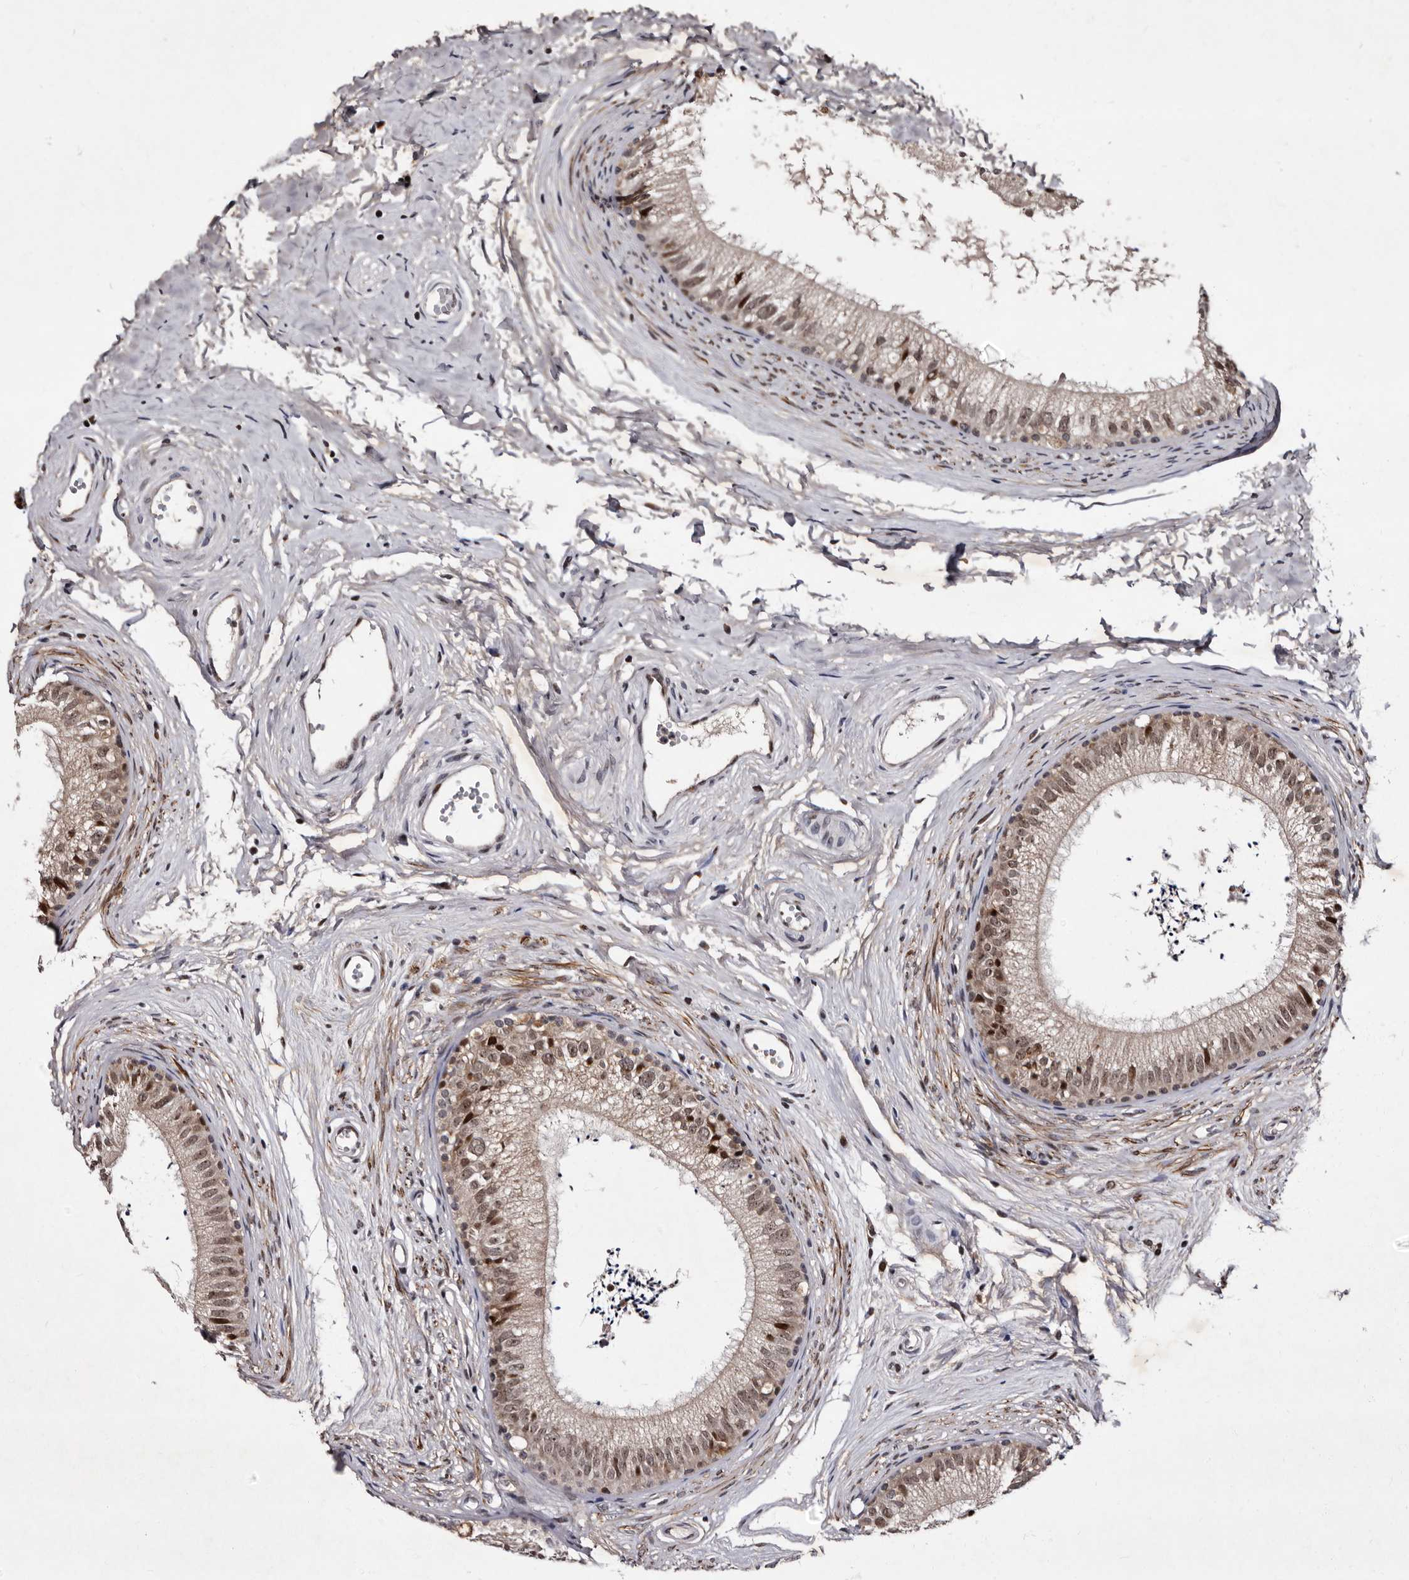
{"staining": {"intensity": "moderate", "quantity": "25%-75%", "location": "cytoplasmic/membranous,nuclear"}, "tissue": "epididymis", "cell_type": "Glandular cells", "image_type": "normal", "snomed": [{"axis": "morphology", "description": "Normal tissue, NOS"}, {"axis": "topography", "description": "Epididymis"}], "caption": "Epididymis stained with DAB (3,3'-diaminobenzidine) immunohistochemistry (IHC) reveals medium levels of moderate cytoplasmic/membranous,nuclear positivity in approximately 25%-75% of glandular cells. Immunohistochemistry (ihc) stains the protein of interest in brown and the nuclei are stained blue.", "gene": "TNKS", "patient": {"sex": "male", "age": 56}}